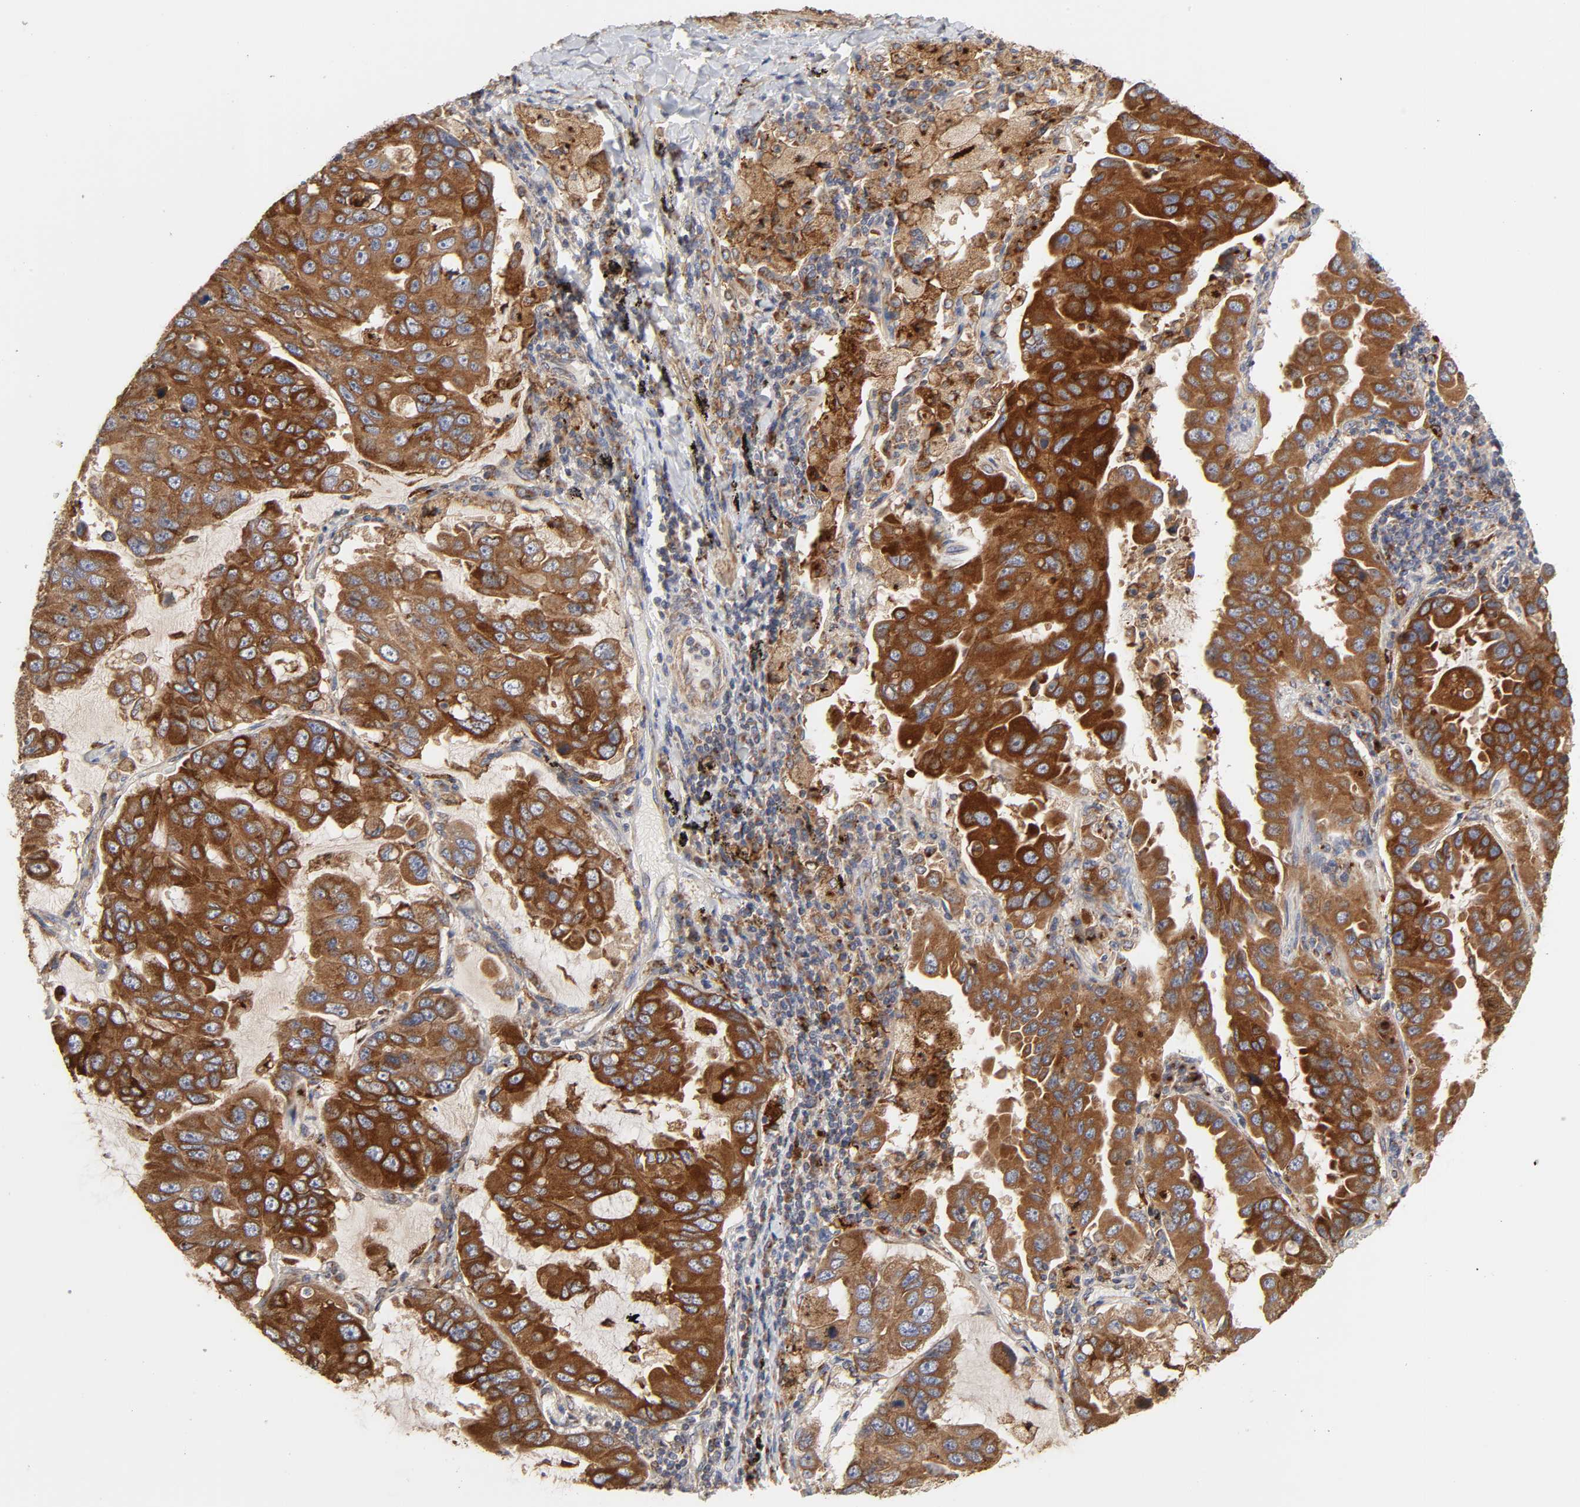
{"staining": {"intensity": "strong", "quantity": ">75%", "location": "cytoplasmic/membranous"}, "tissue": "lung cancer", "cell_type": "Tumor cells", "image_type": "cancer", "snomed": [{"axis": "morphology", "description": "Adenocarcinoma, NOS"}, {"axis": "topography", "description": "Lung"}], "caption": "An image of adenocarcinoma (lung) stained for a protein shows strong cytoplasmic/membranous brown staining in tumor cells.", "gene": "GNPTG", "patient": {"sex": "male", "age": 64}}